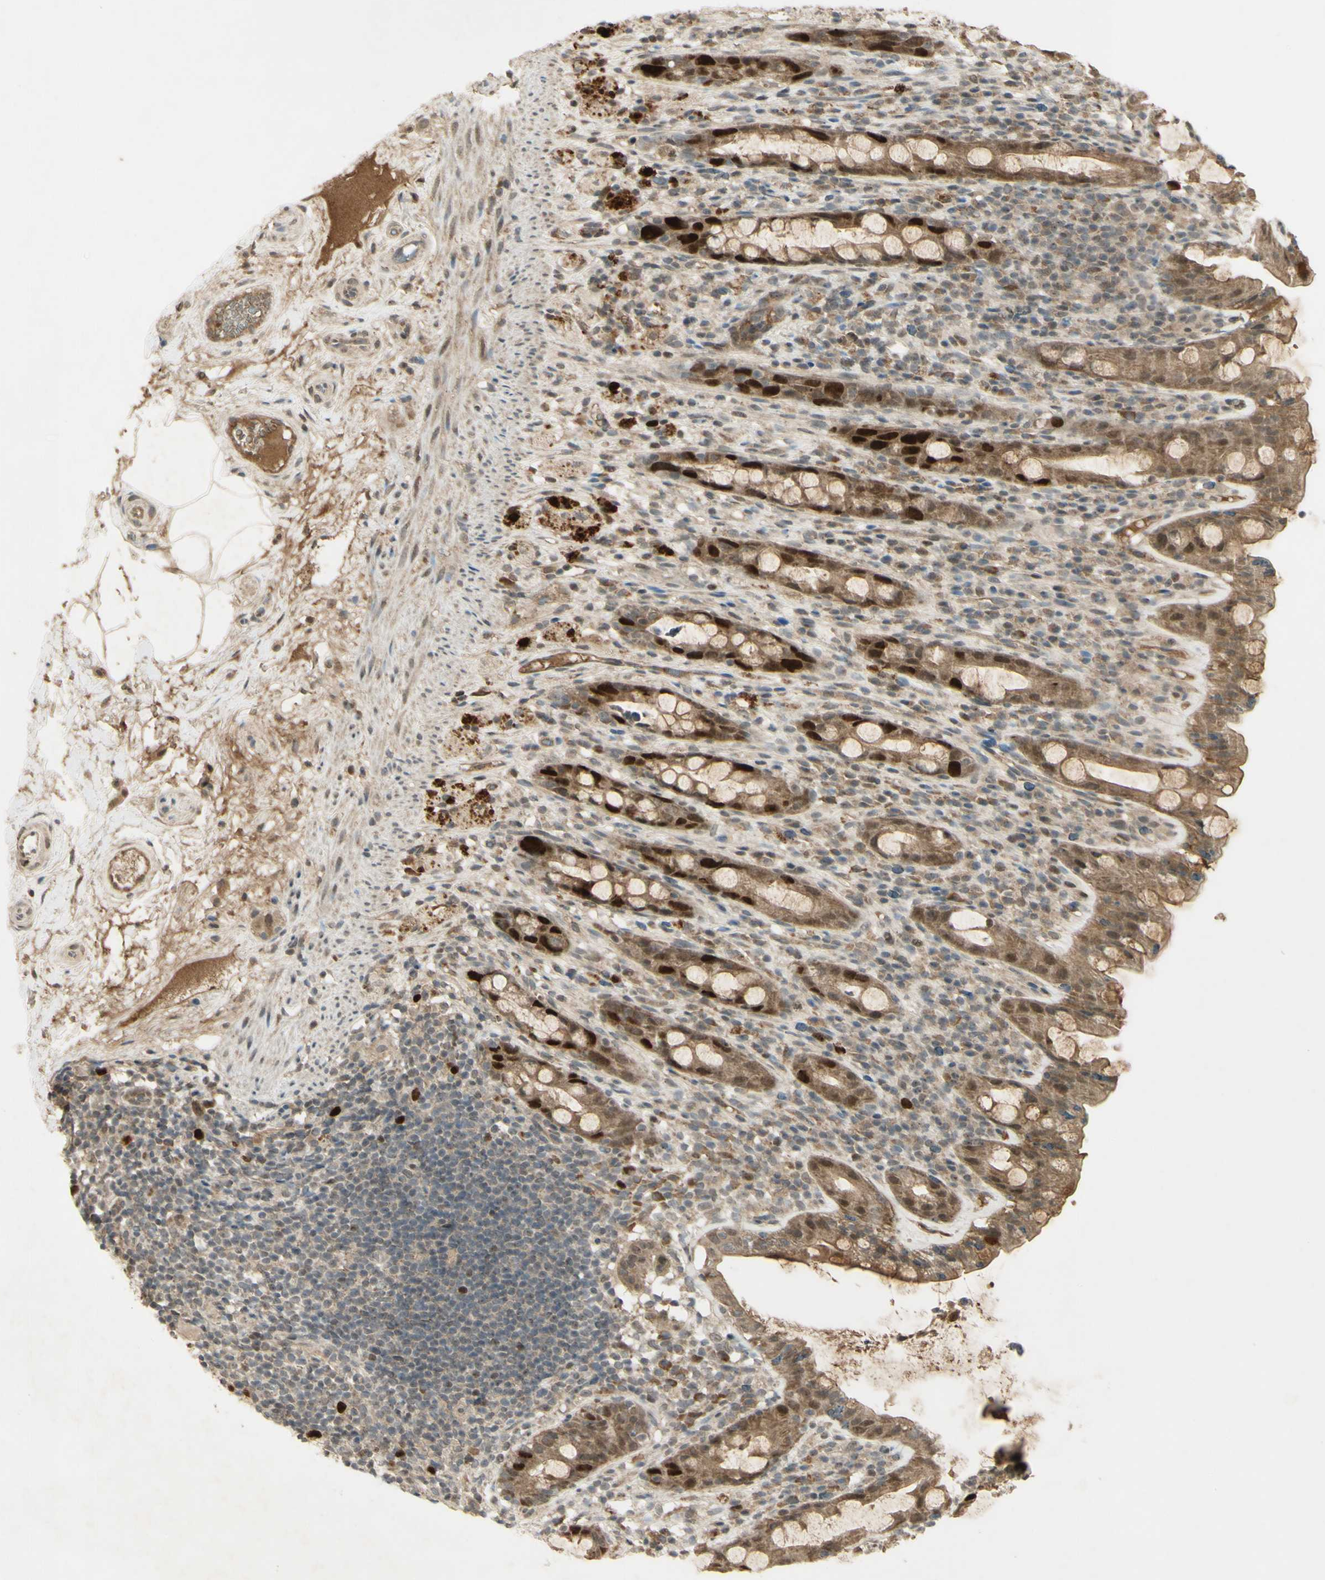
{"staining": {"intensity": "strong", "quantity": "25%-75%", "location": "nuclear"}, "tissue": "rectum", "cell_type": "Glandular cells", "image_type": "normal", "snomed": [{"axis": "morphology", "description": "Normal tissue, NOS"}, {"axis": "topography", "description": "Rectum"}], "caption": "This micrograph exhibits IHC staining of unremarkable rectum, with high strong nuclear expression in about 25%-75% of glandular cells.", "gene": "RAD18", "patient": {"sex": "male", "age": 44}}